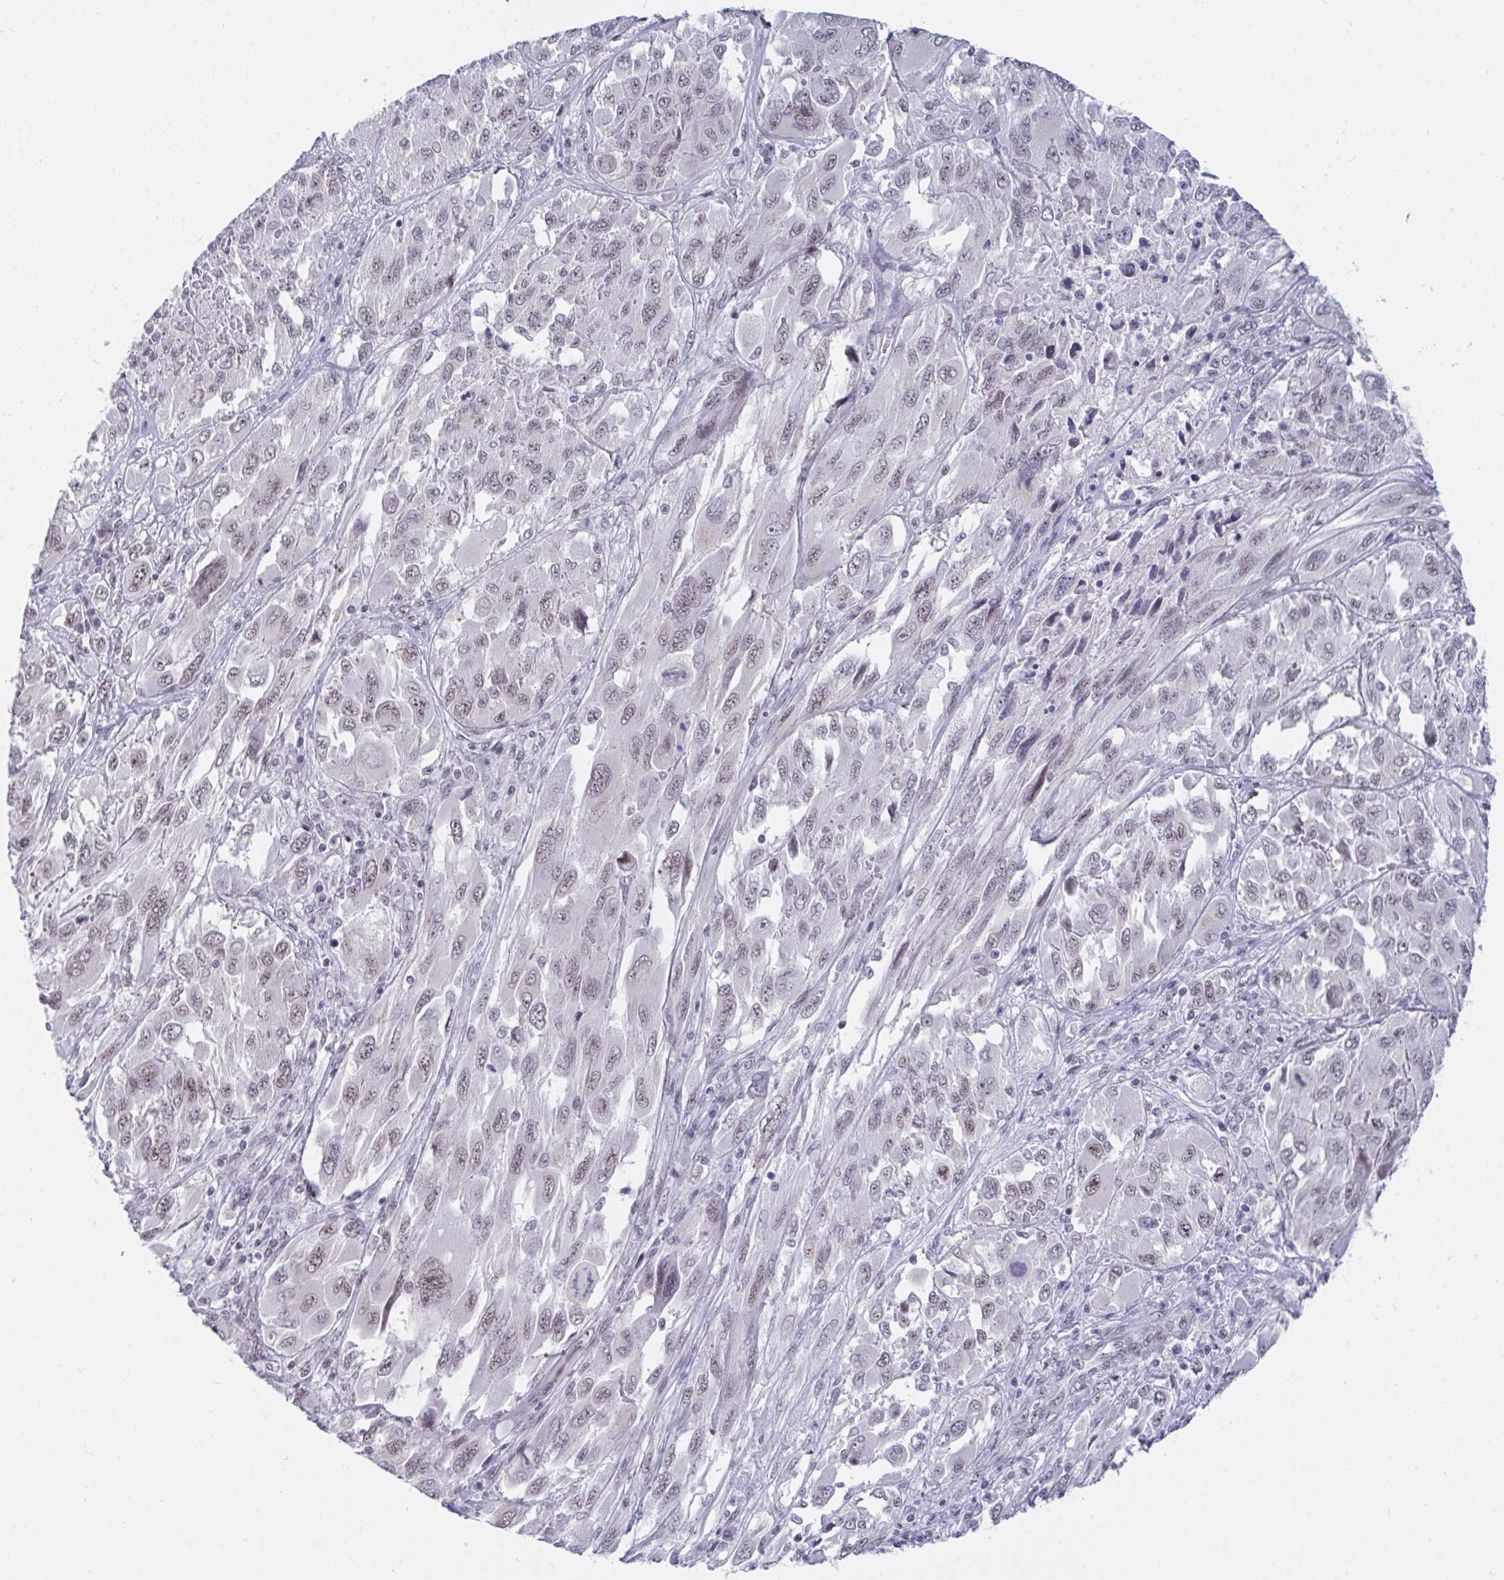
{"staining": {"intensity": "weak", "quantity": "25%-75%", "location": "nuclear"}, "tissue": "melanoma", "cell_type": "Tumor cells", "image_type": "cancer", "snomed": [{"axis": "morphology", "description": "Malignant melanoma, NOS"}, {"axis": "topography", "description": "Skin"}], "caption": "This micrograph demonstrates immunohistochemistry staining of malignant melanoma, with low weak nuclear positivity in approximately 25%-75% of tumor cells.", "gene": "PRR14", "patient": {"sex": "female", "age": 91}}